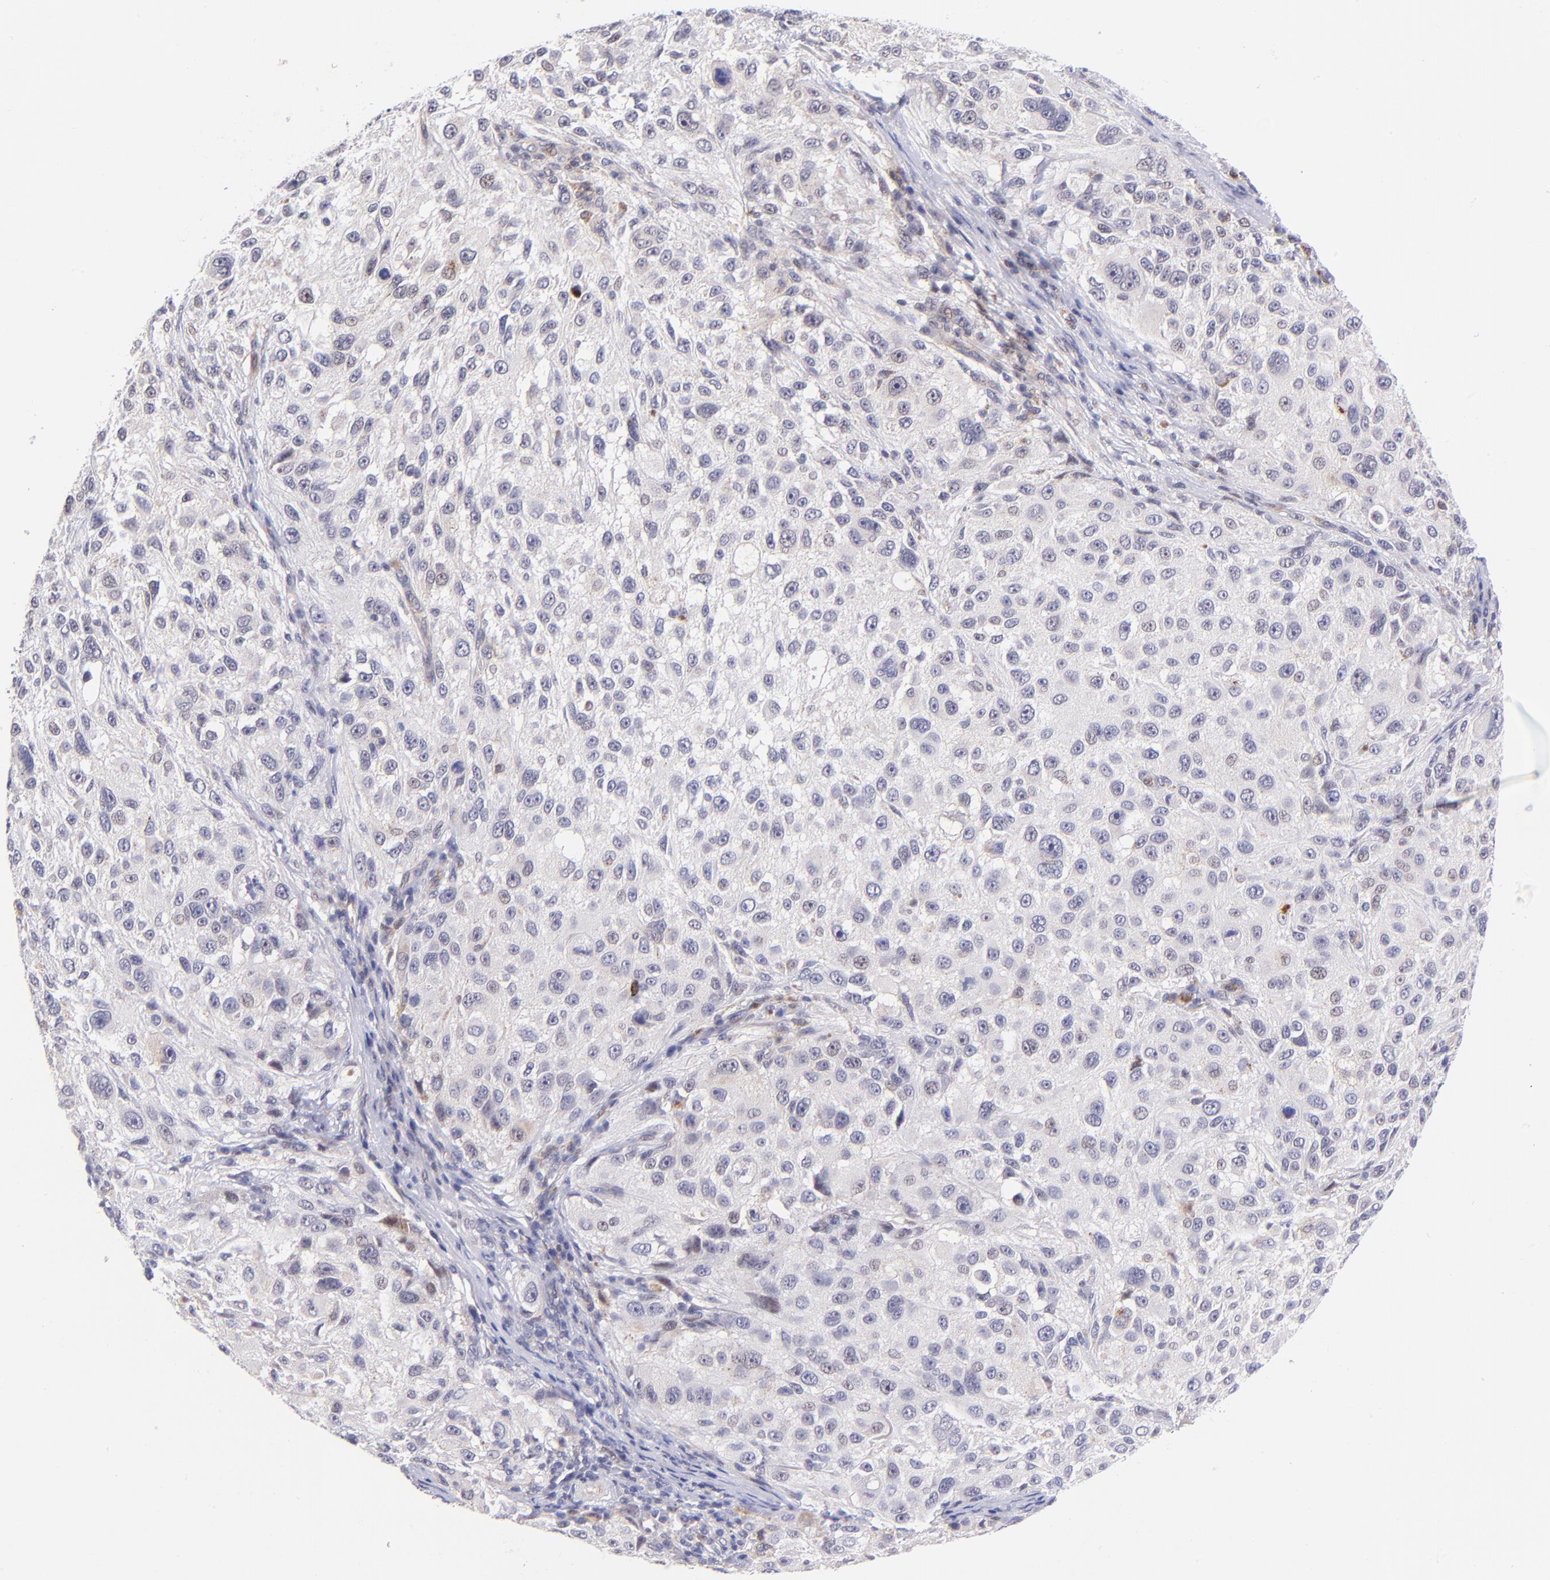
{"staining": {"intensity": "negative", "quantity": "none", "location": "none"}, "tissue": "melanoma", "cell_type": "Tumor cells", "image_type": "cancer", "snomed": [{"axis": "morphology", "description": "Necrosis, NOS"}, {"axis": "morphology", "description": "Malignant melanoma, NOS"}, {"axis": "topography", "description": "Skin"}], "caption": "The immunohistochemistry (IHC) histopathology image has no significant positivity in tumor cells of malignant melanoma tissue.", "gene": "SOX6", "patient": {"sex": "female", "age": 87}}